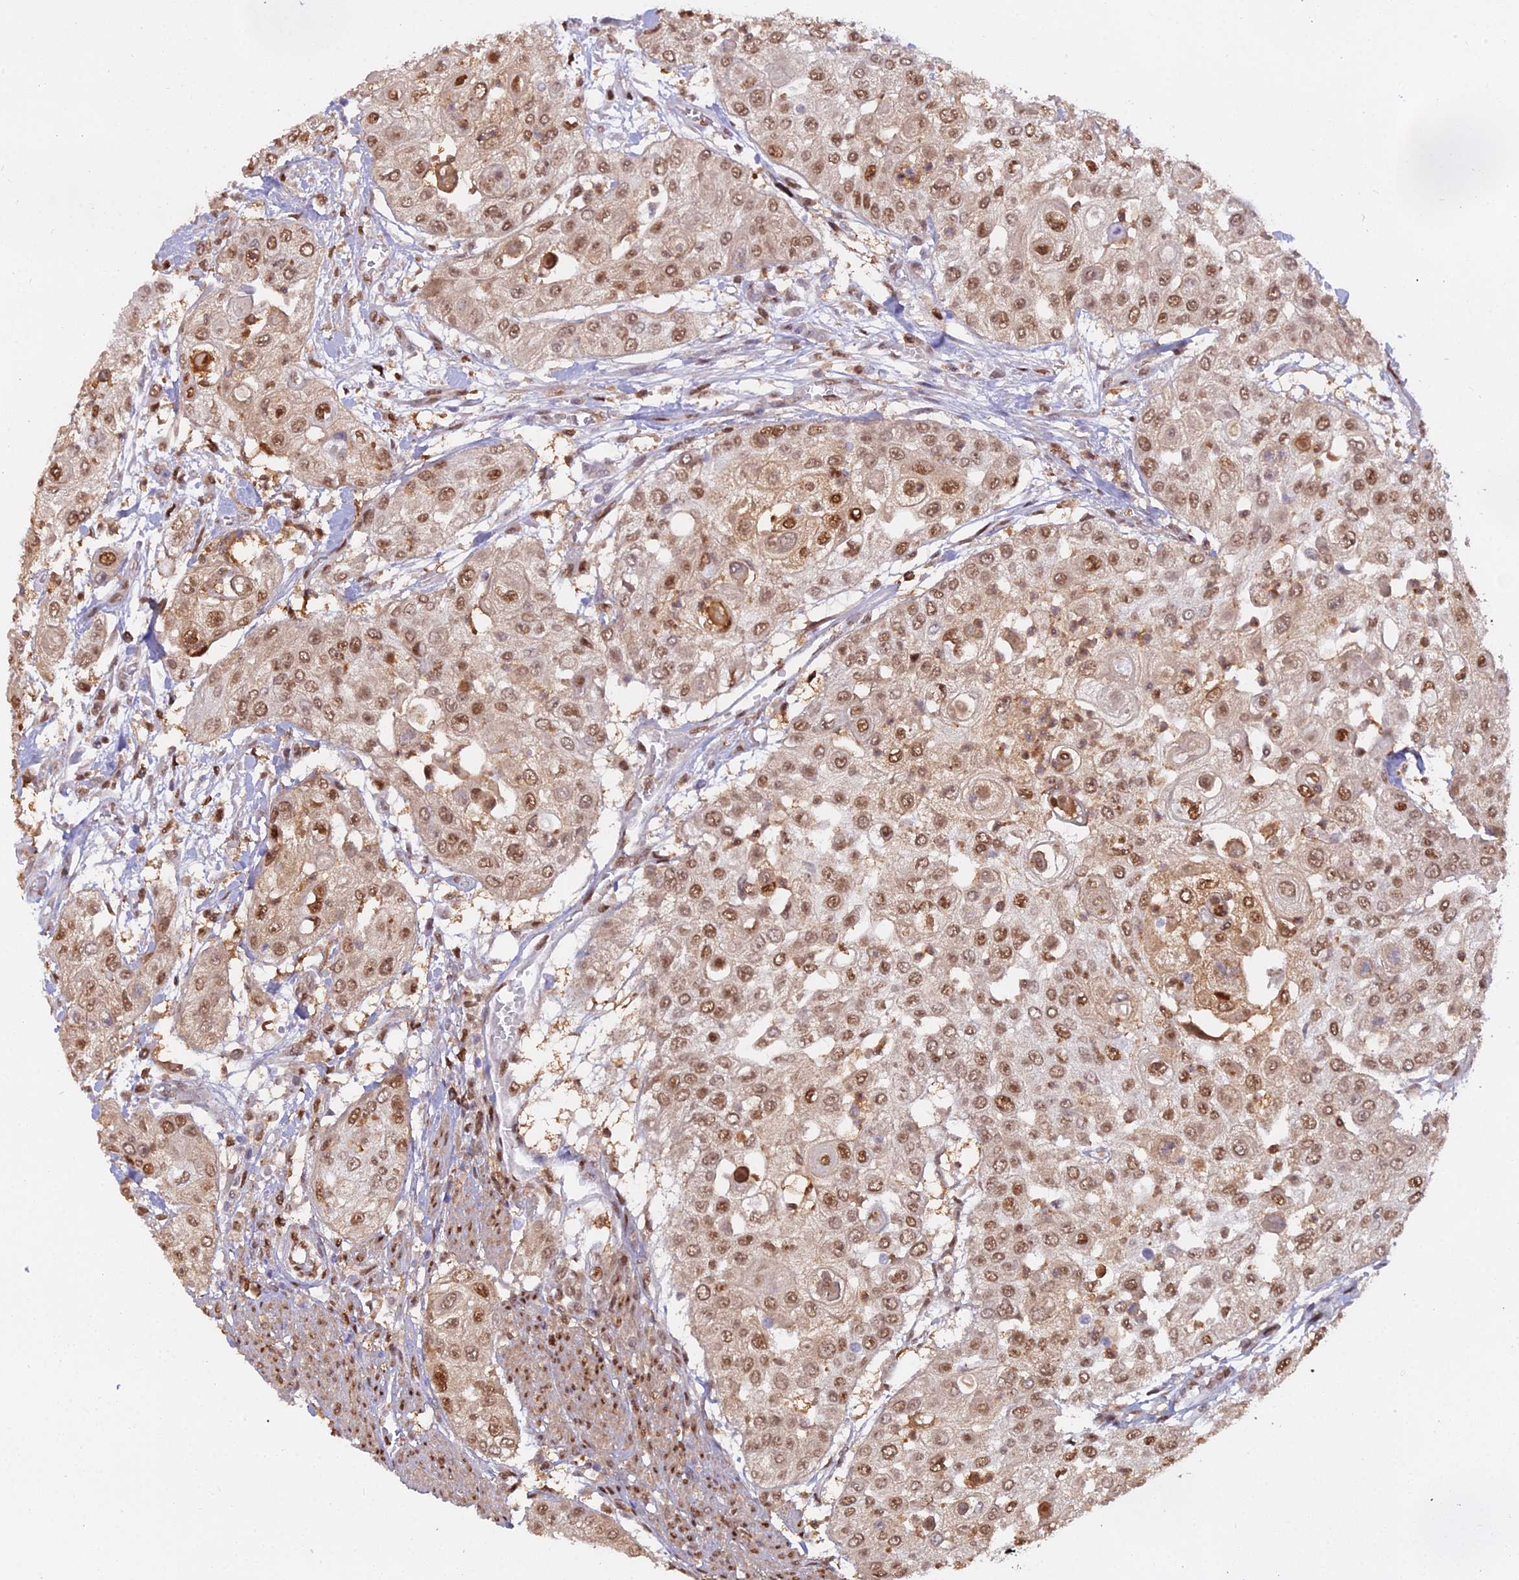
{"staining": {"intensity": "moderate", "quantity": ">75%", "location": "nuclear"}, "tissue": "urothelial cancer", "cell_type": "Tumor cells", "image_type": "cancer", "snomed": [{"axis": "morphology", "description": "Urothelial carcinoma, High grade"}, {"axis": "topography", "description": "Urinary bladder"}], "caption": "This photomicrograph exhibits immunohistochemistry (IHC) staining of urothelial cancer, with medium moderate nuclear expression in about >75% of tumor cells.", "gene": "NPEPL1", "patient": {"sex": "female", "age": 79}}